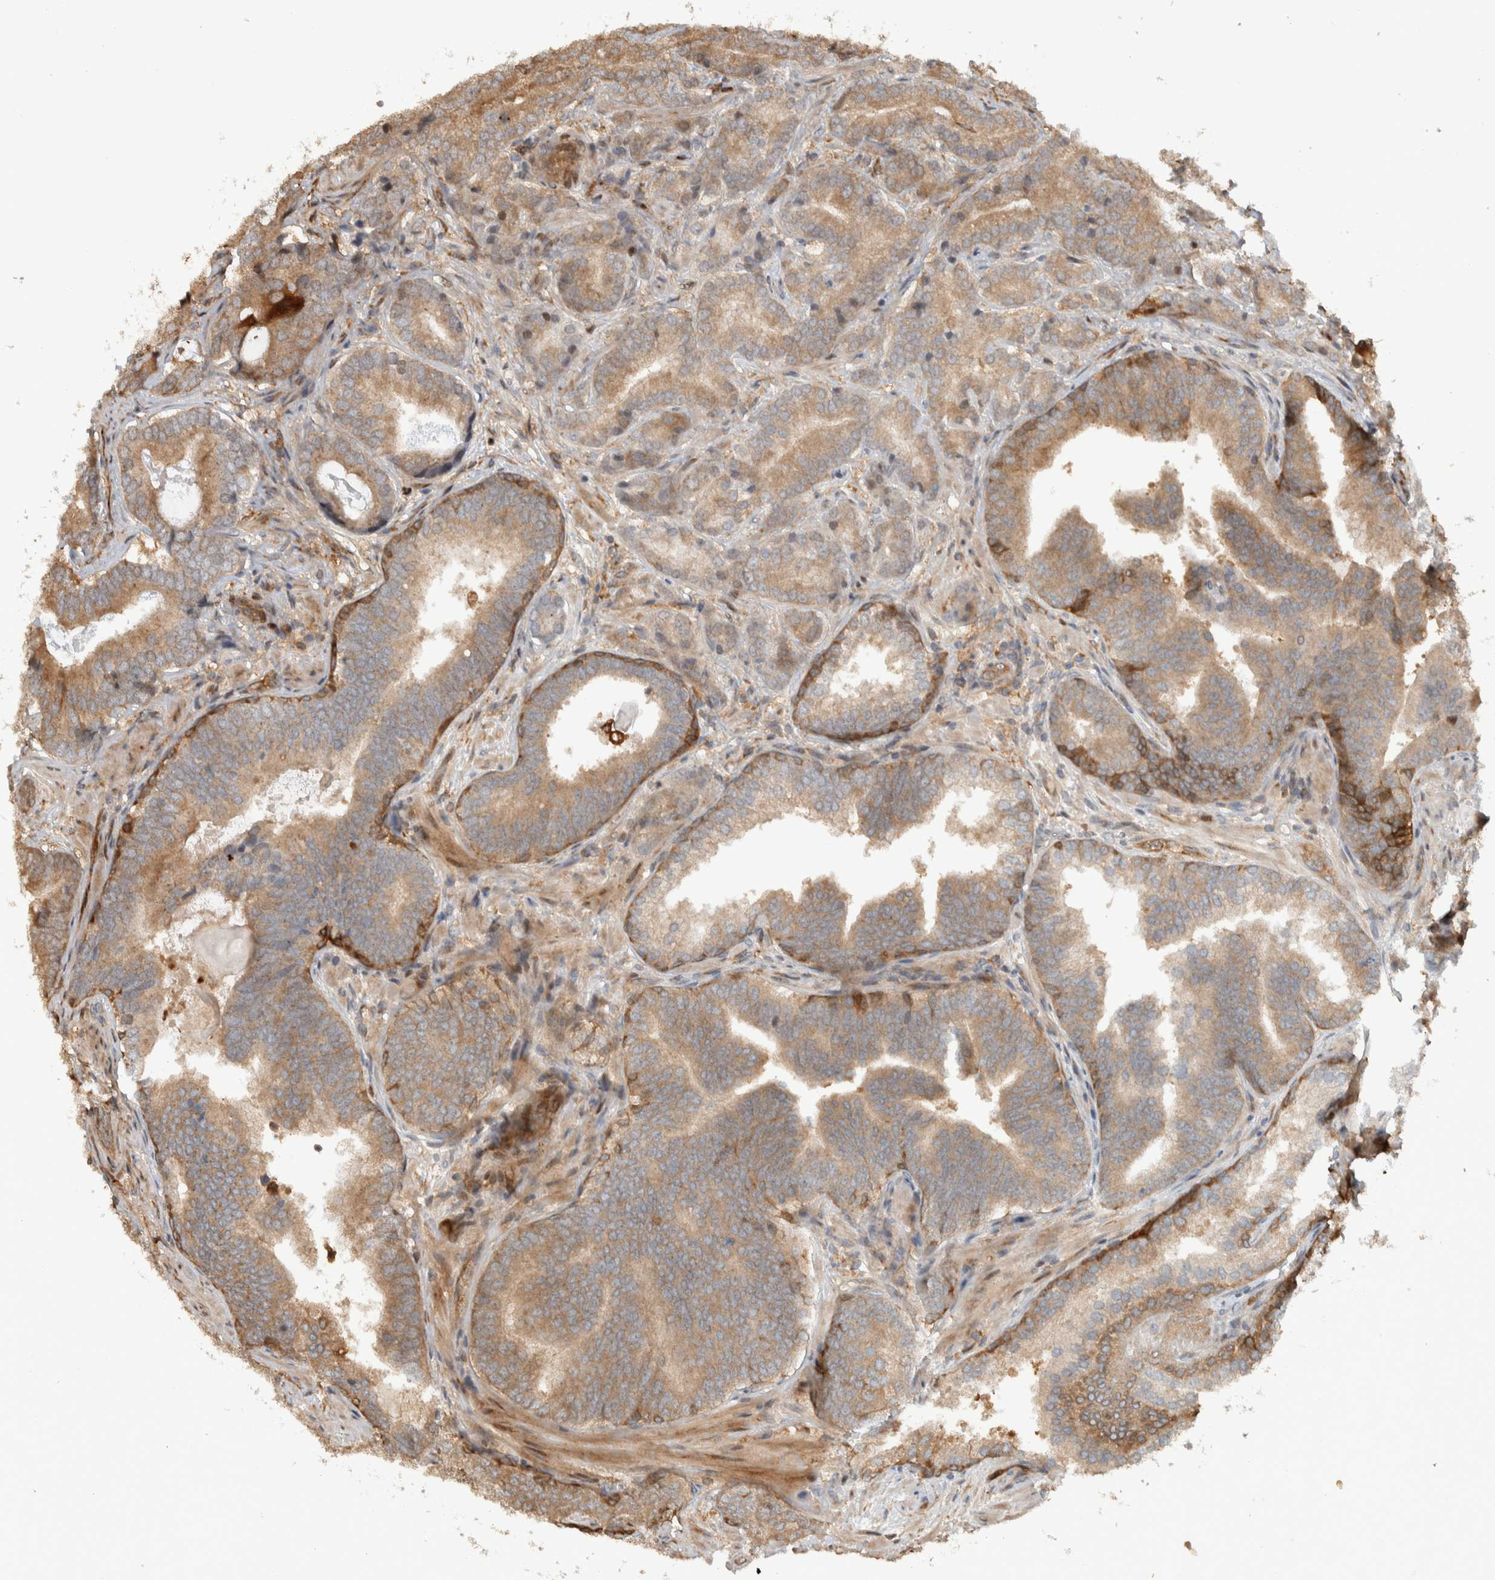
{"staining": {"intensity": "moderate", "quantity": ">75%", "location": "cytoplasmic/membranous"}, "tissue": "prostate cancer", "cell_type": "Tumor cells", "image_type": "cancer", "snomed": [{"axis": "morphology", "description": "Adenocarcinoma, High grade"}, {"axis": "topography", "description": "Prostate"}], "caption": "The image displays staining of prostate cancer (adenocarcinoma (high-grade)), revealing moderate cytoplasmic/membranous protein staining (brown color) within tumor cells. Nuclei are stained in blue.", "gene": "CNTROB", "patient": {"sex": "male", "age": 55}}